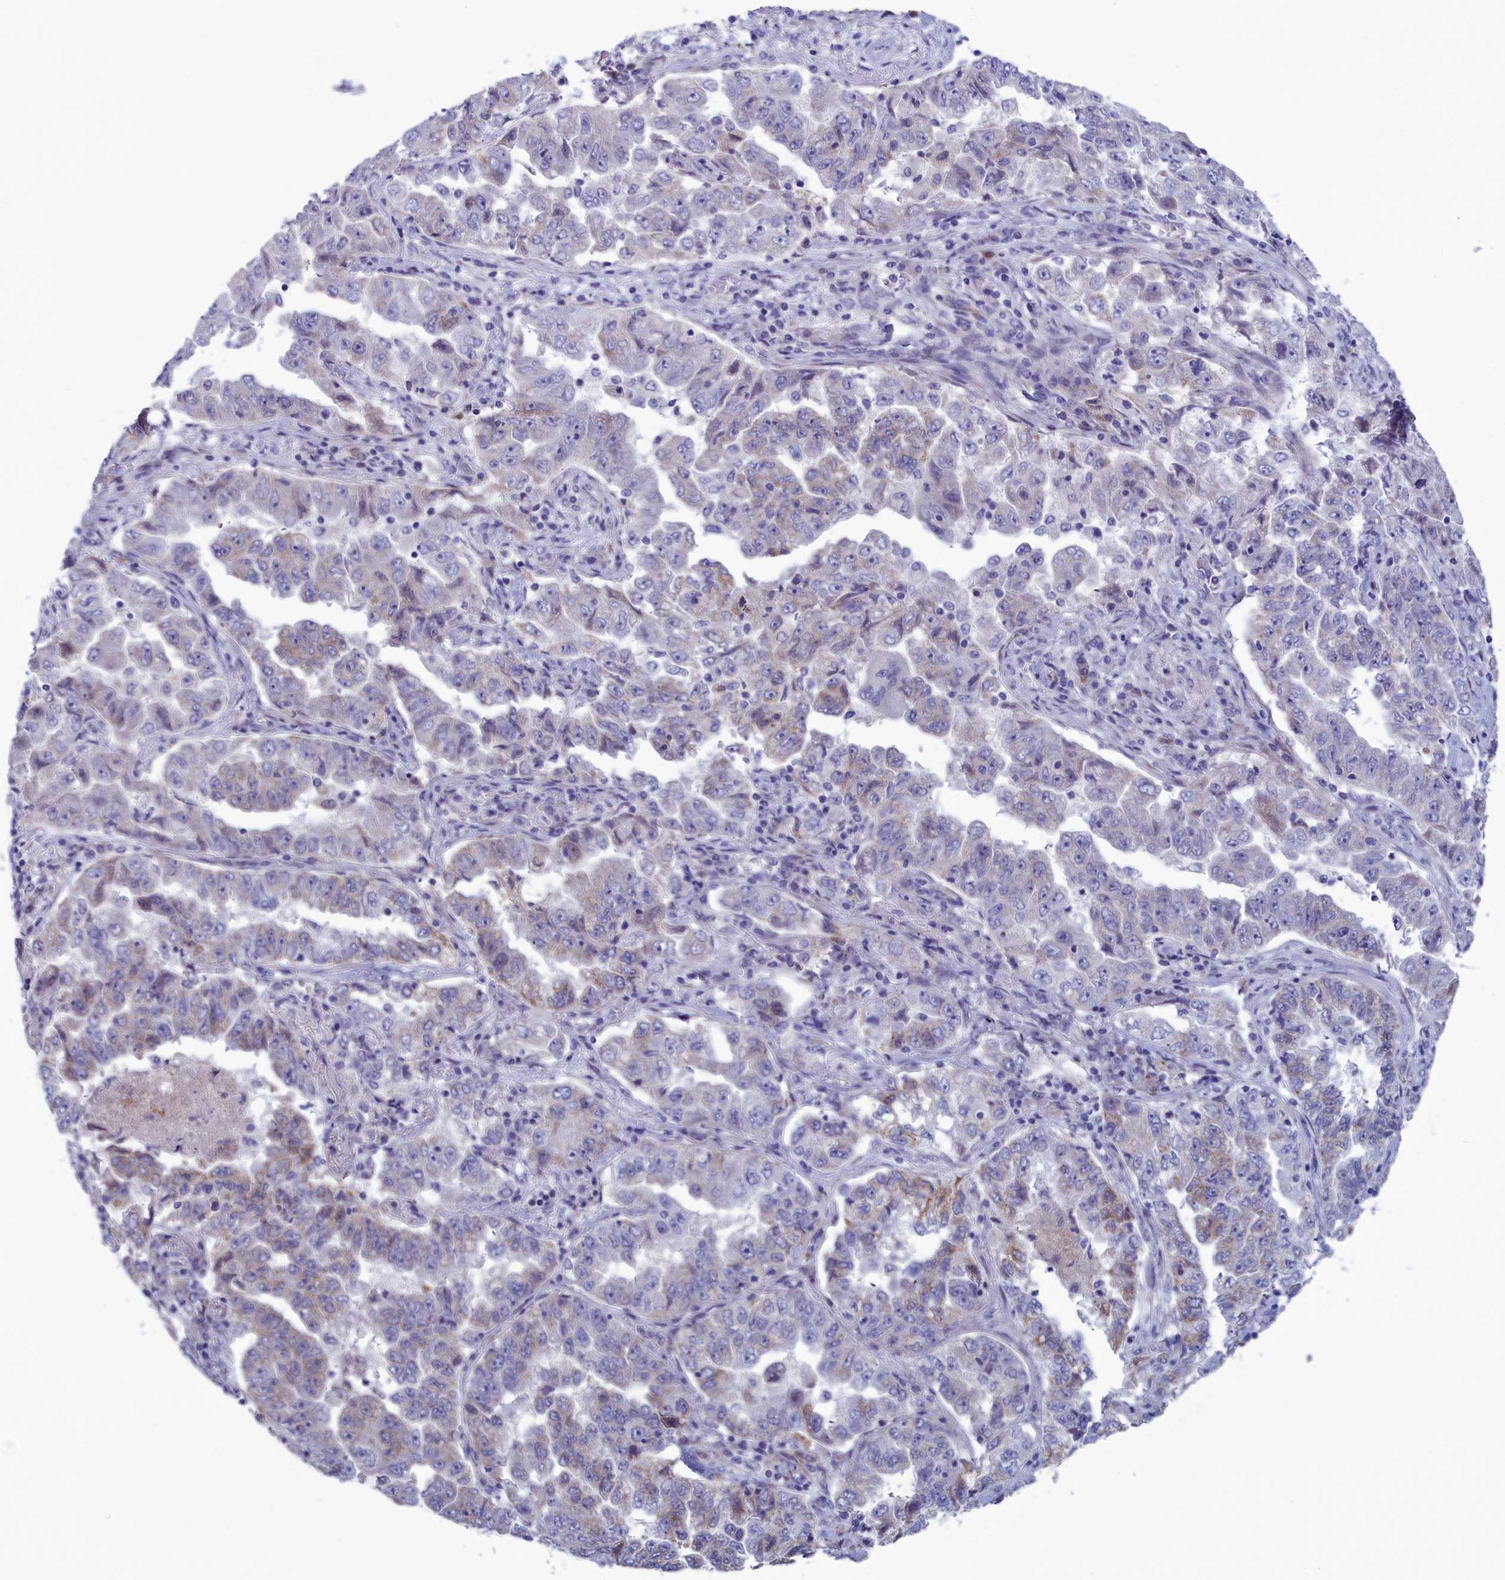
{"staining": {"intensity": "moderate", "quantity": "<25%", "location": "cytoplasmic/membranous"}, "tissue": "lung cancer", "cell_type": "Tumor cells", "image_type": "cancer", "snomed": [{"axis": "morphology", "description": "Adenocarcinoma, NOS"}, {"axis": "topography", "description": "Lung"}], "caption": "A histopathology image showing moderate cytoplasmic/membranous positivity in approximately <25% of tumor cells in lung cancer (adenocarcinoma), as visualized by brown immunohistochemical staining.", "gene": "NIBAN3", "patient": {"sex": "female", "age": 51}}